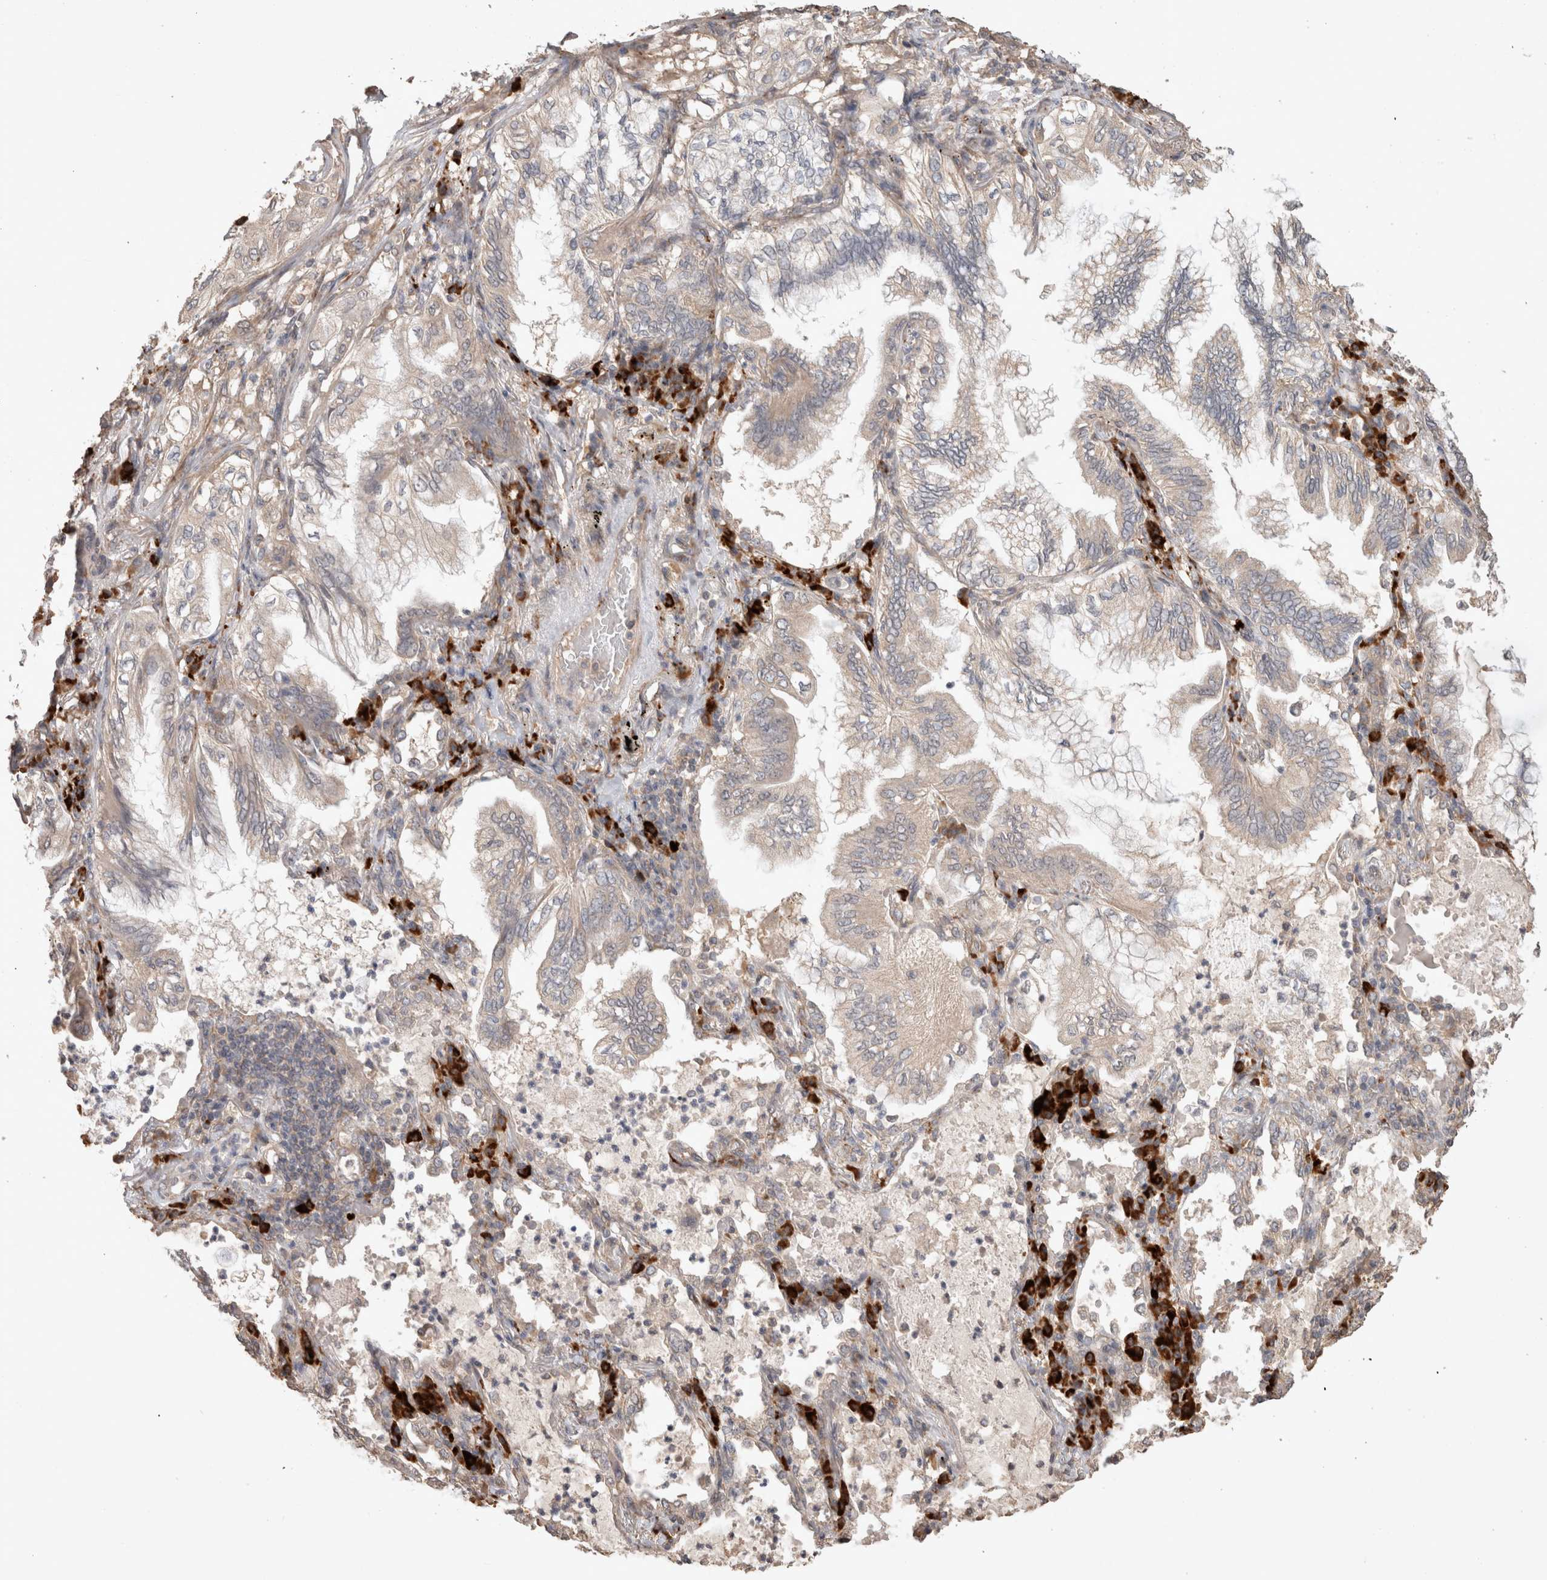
{"staining": {"intensity": "weak", "quantity": "<25%", "location": "cytoplasmic/membranous"}, "tissue": "lung cancer", "cell_type": "Tumor cells", "image_type": "cancer", "snomed": [{"axis": "morphology", "description": "Adenocarcinoma, NOS"}, {"axis": "topography", "description": "Lung"}], "caption": "An IHC image of lung cancer is shown. There is no staining in tumor cells of lung cancer.", "gene": "HROB", "patient": {"sex": "female", "age": 70}}